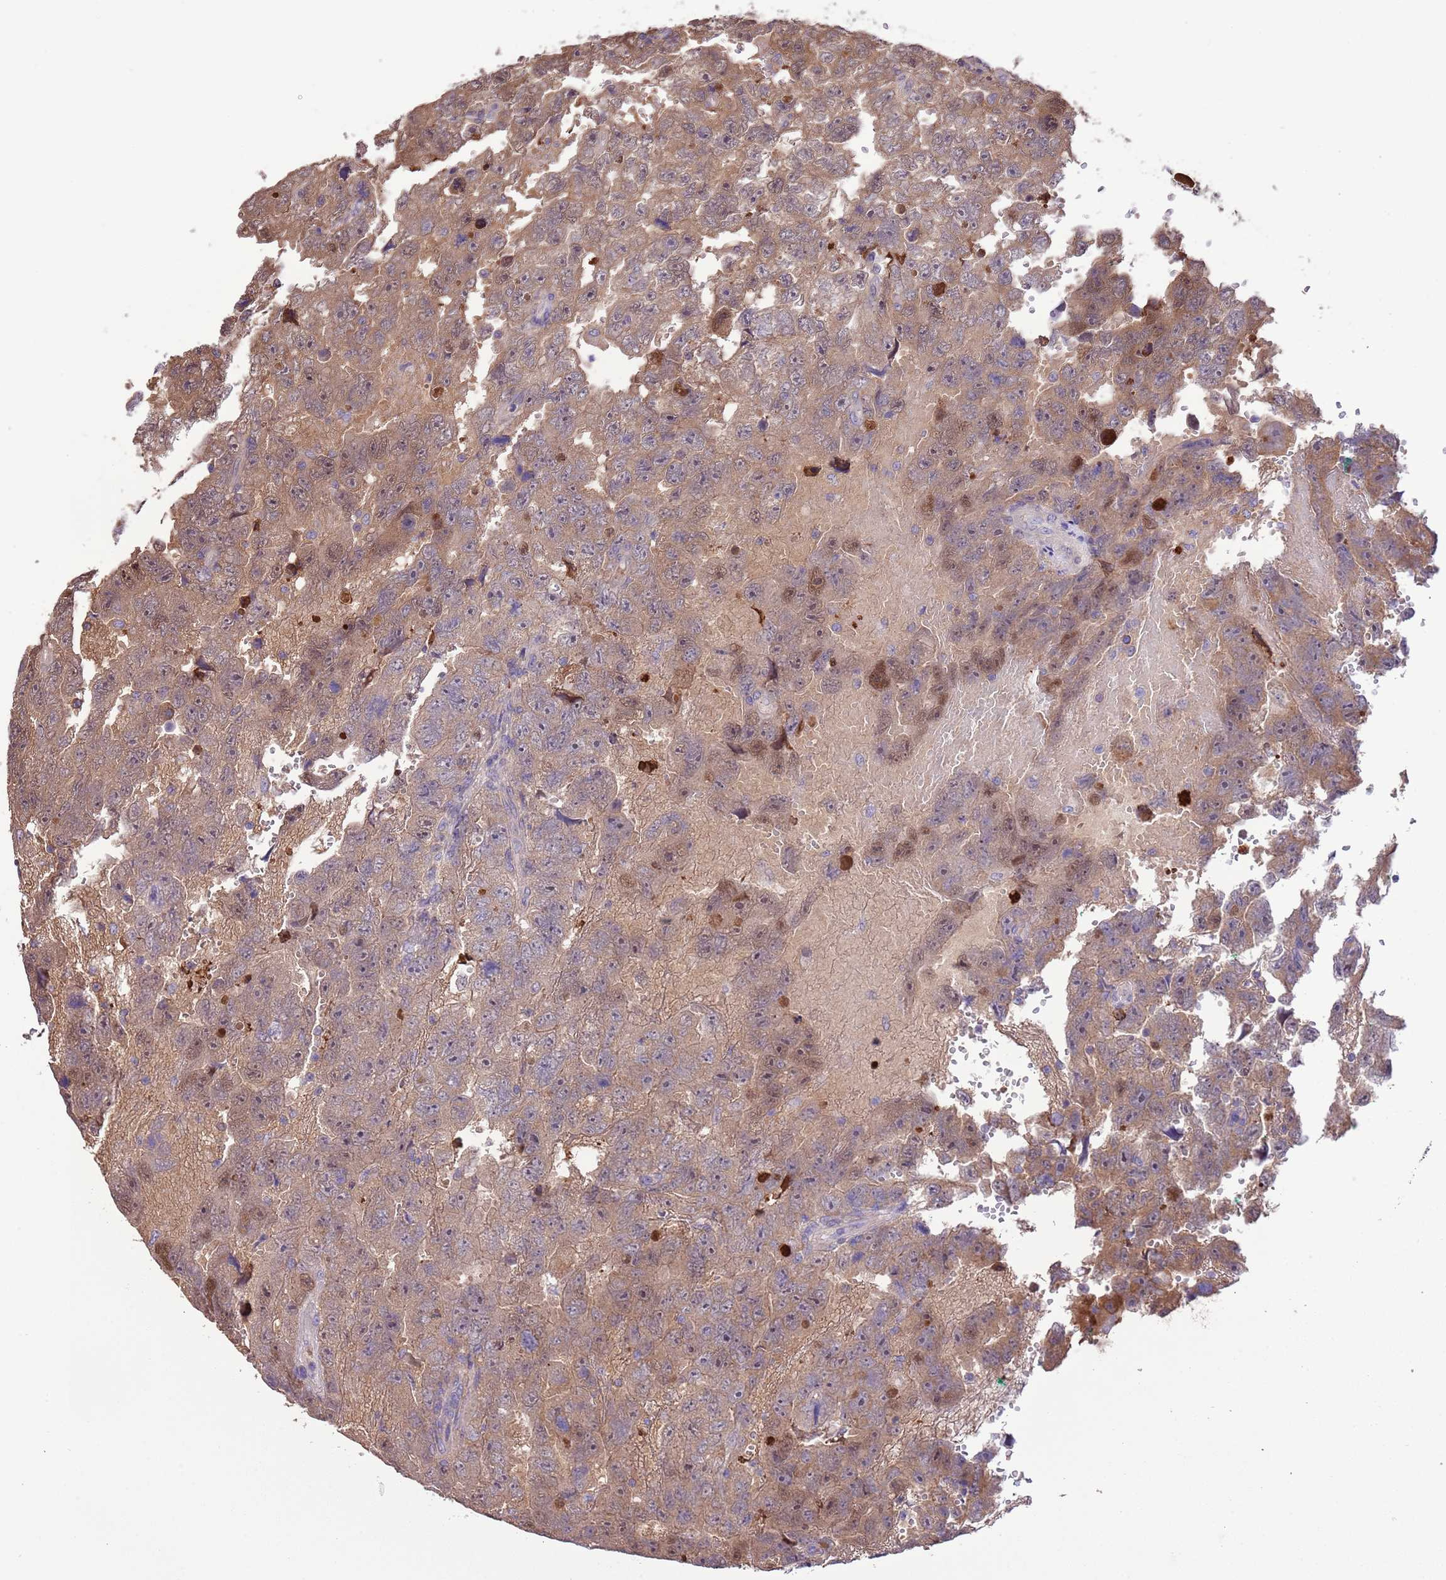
{"staining": {"intensity": "moderate", "quantity": ">75%", "location": "cytoplasmic/membranous"}, "tissue": "testis cancer", "cell_type": "Tumor cells", "image_type": "cancer", "snomed": [{"axis": "morphology", "description": "Carcinoma, Embryonal, NOS"}, {"axis": "topography", "description": "Testis"}], "caption": "There is medium levels of moderate cytoplasmic/membranous expression in tumor cells of testis embryonal carcinoma, as demonstrated by immunohistochemical staining (brown color).", "gene": "PRR32", "patient": {"sex": "male", "age": 45}}